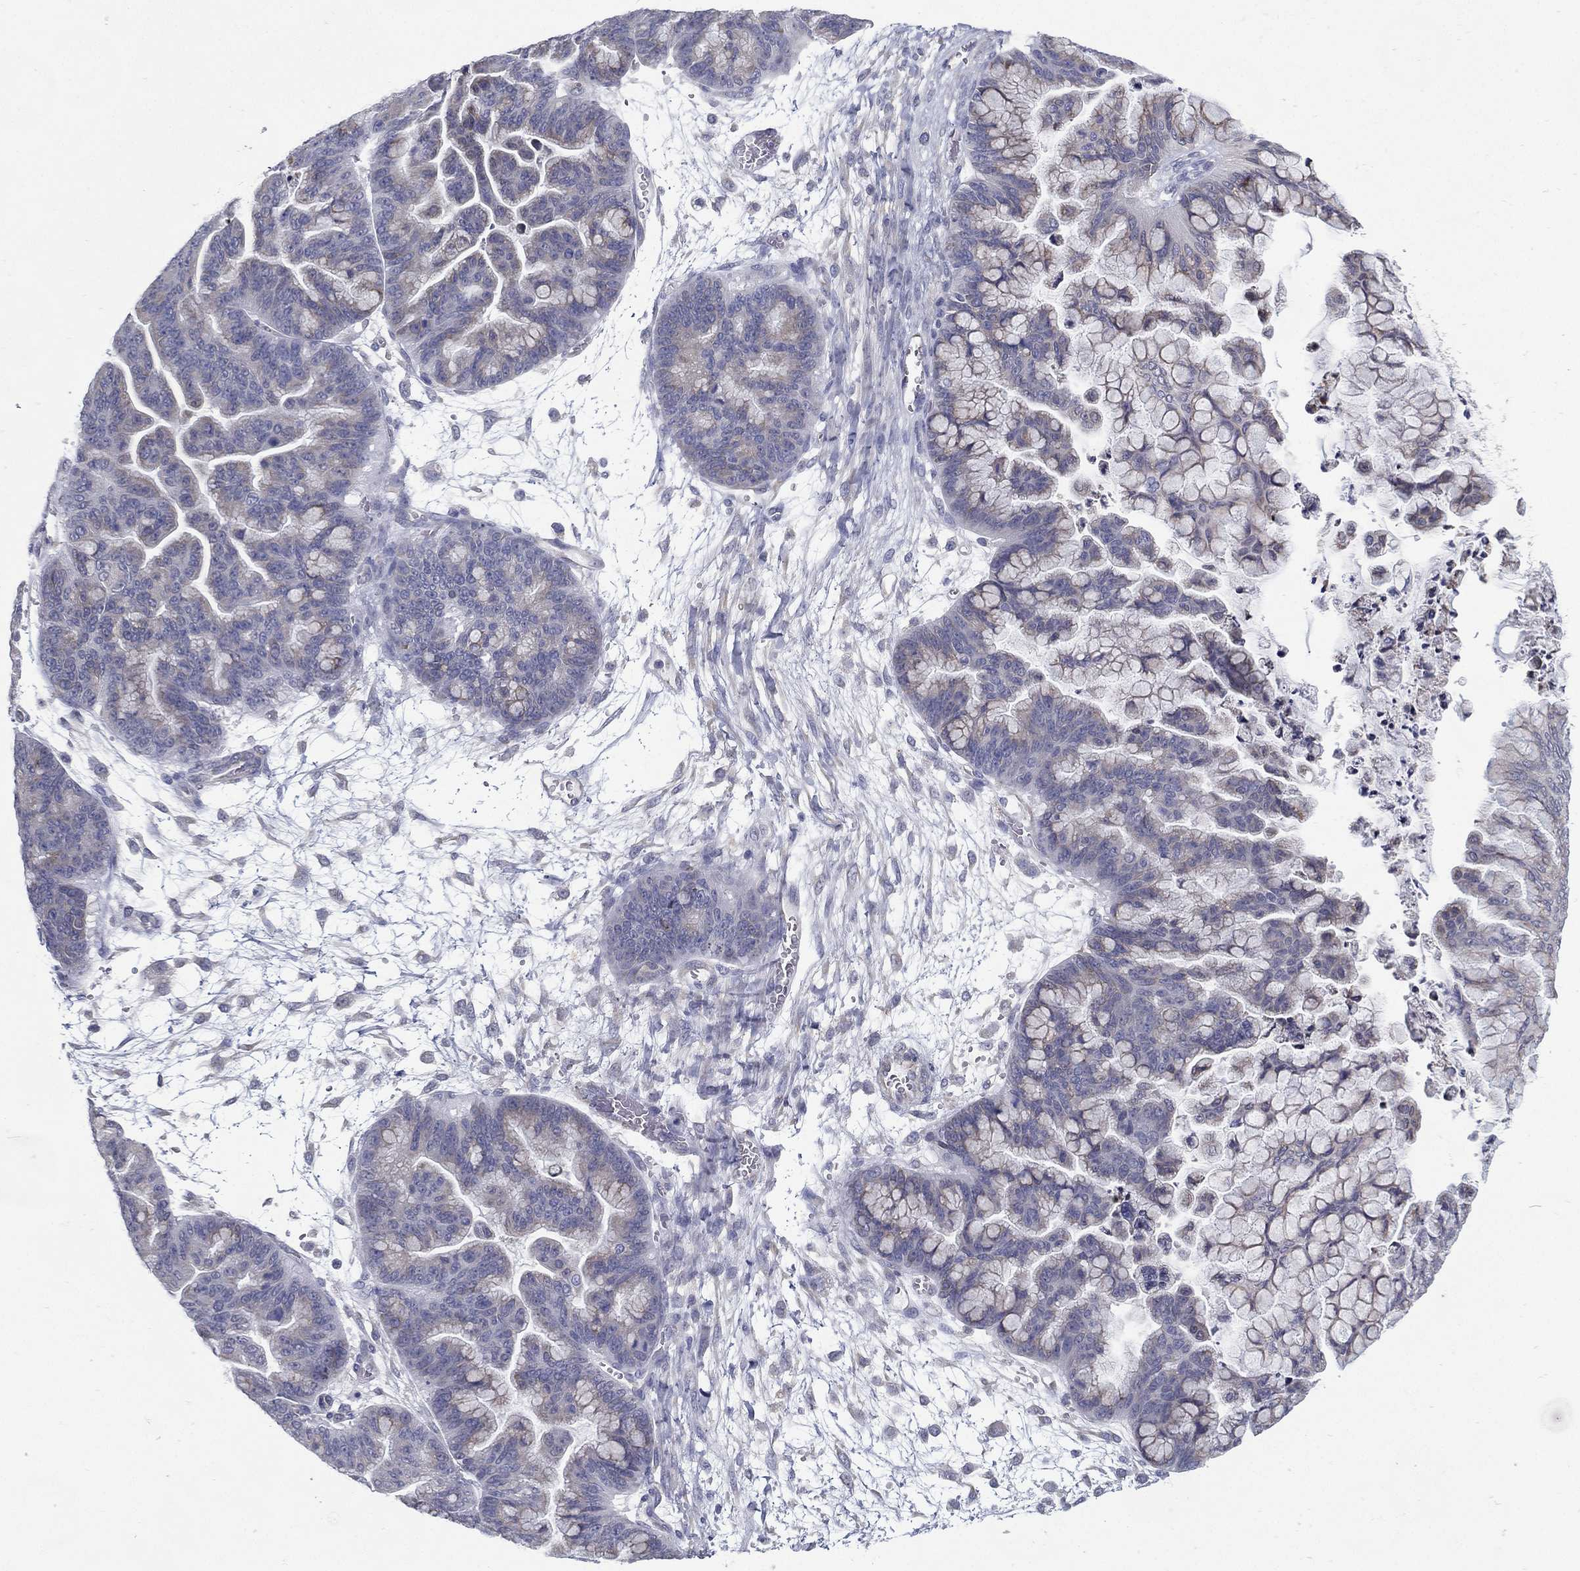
{"staining": {"intensity": "negative", "quantity": "none", "location": "none"}, "tissue": "ovarian cancer", "cell_type": "Tumor cells", "image_type": "cancer", "snomed": [{"axis": "morphology", "description": "Cystadenocarcinoma, mucinous, NOS"}, {"axis": "topography", "description": "Ovary"}], "caption": "DAB (3,3'-diaminobenzidine) immunohistochemical staining of human ovarian cancer reveals no significant positivity in tumor cells.", "gene": "C19orf18", "patient": {"sex": "female", "age": 67}}